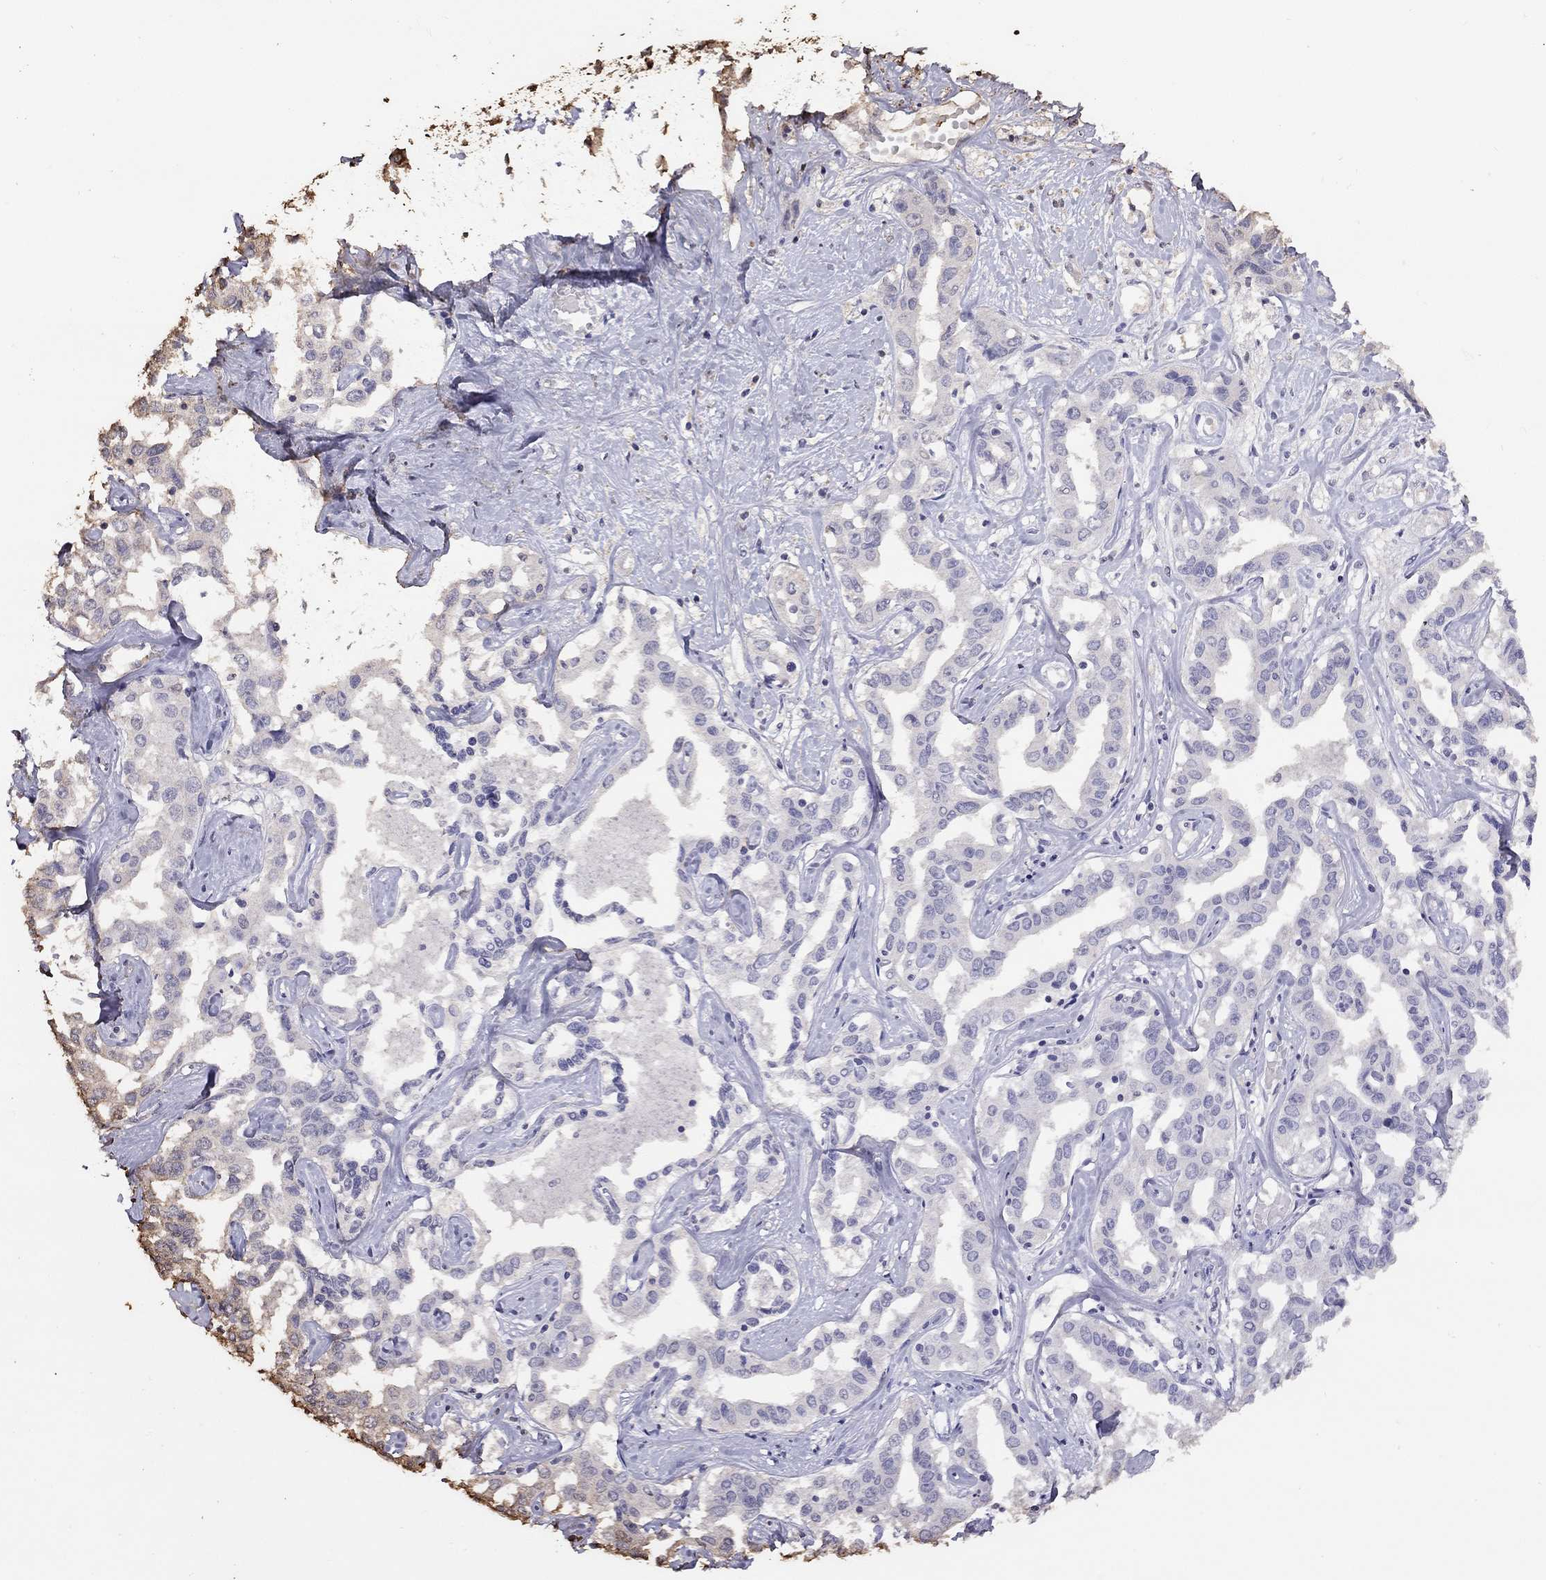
{"staining": {"intensity": "negative", "quantity": "none", "location": "none"}, "tissue": "liver cancer", "cell_type": "Tumor cells", "image_type": "cancer", "snomed": [{"axis": "morphology", "description": "Cholangiocarcinoma"}, {"axis": "topography", "description": "Liver"}], "caption": "Liver cancer (cholangiocarcinoma) was stained to show a protein in brown. There is no significant expression in tumor cells.", "gene": "SUN3", "patient": {"sex": "male", "age": 59}}